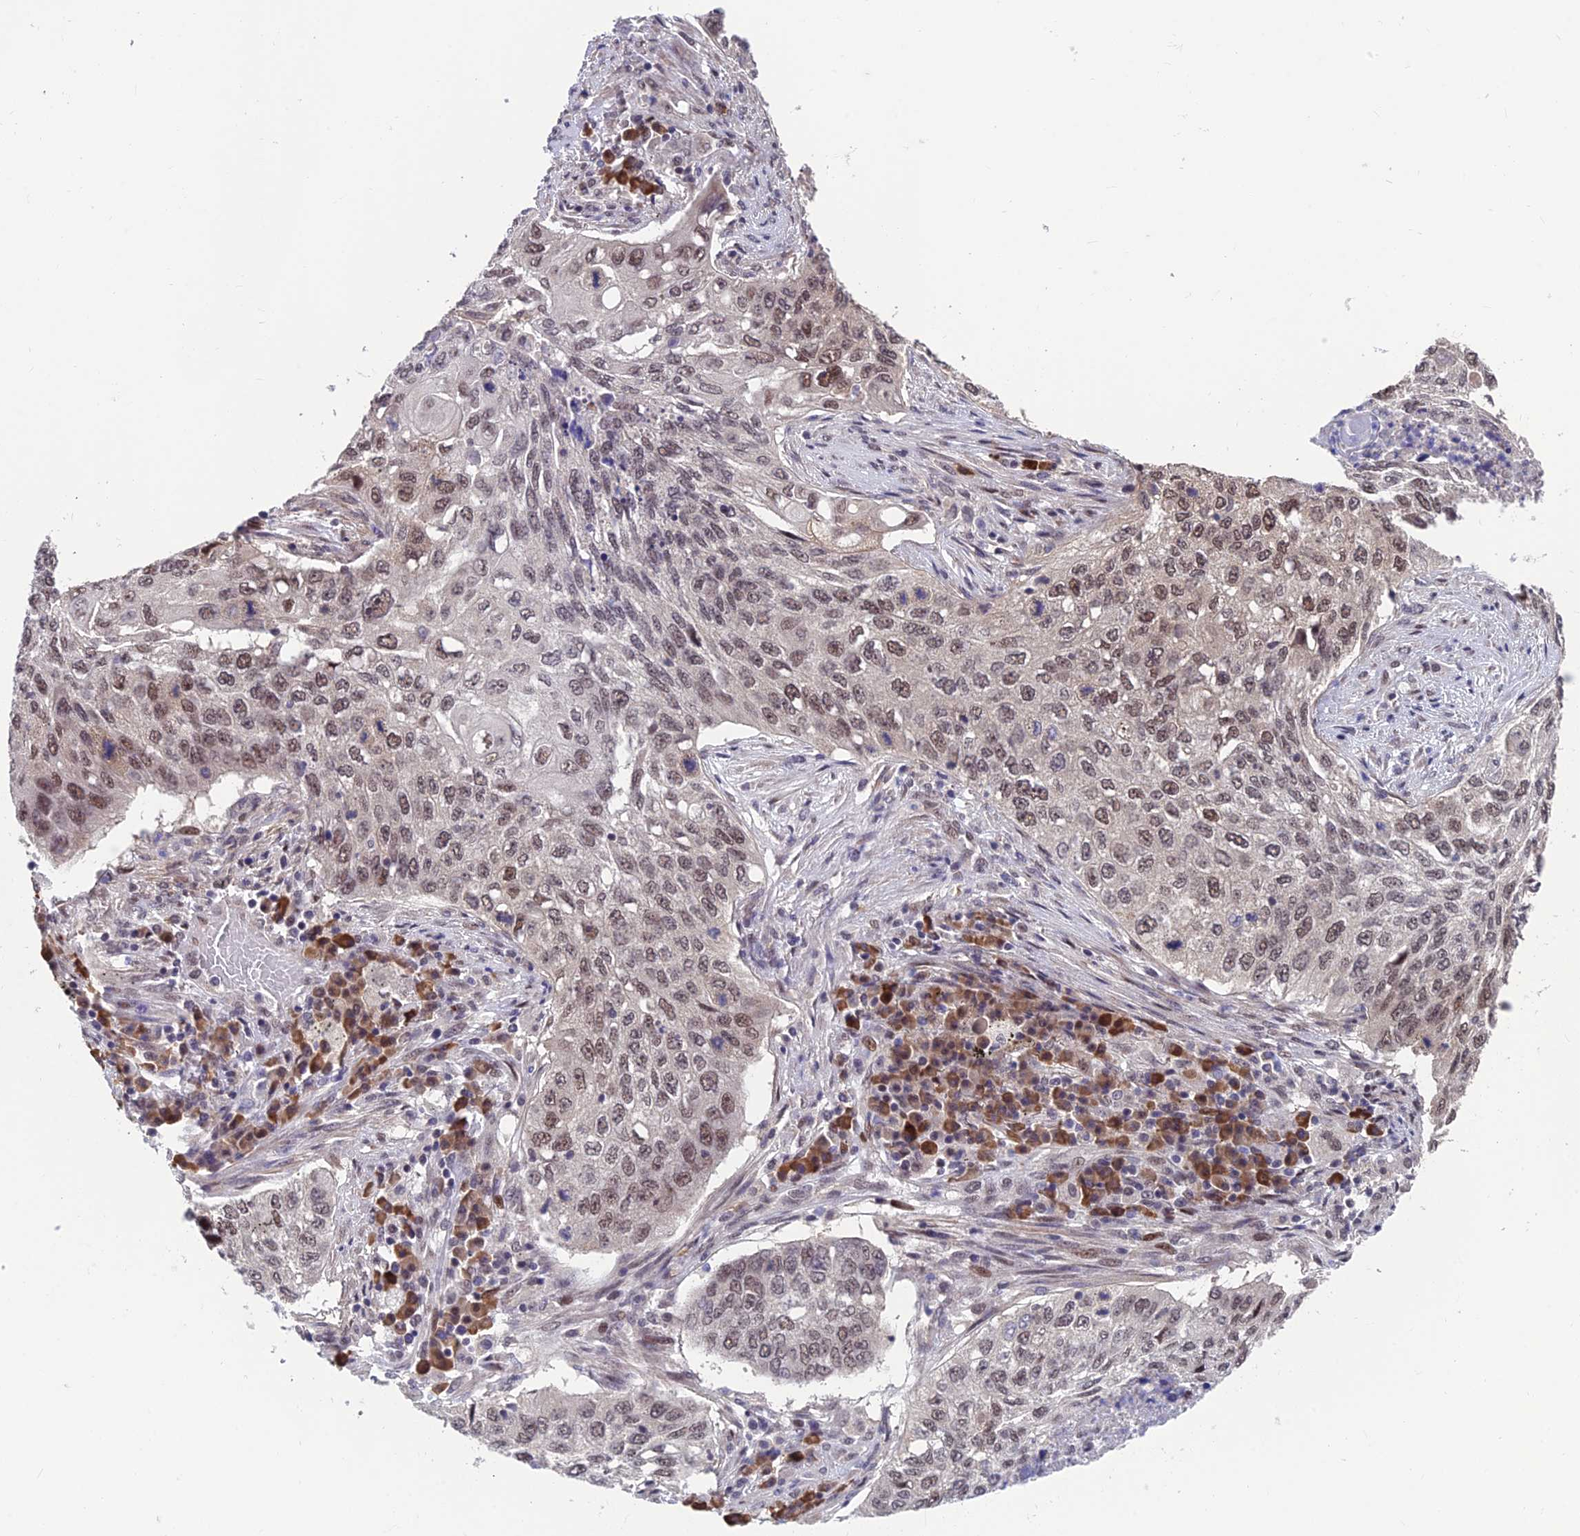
{"staining": {"intensity": "moderate", "quantity": "25%-75%", "location": "nuclear"}, "tissue": "lung cancer", "cell_type": "Tumor cells", "image_type": "cancer", "snomed": [{"axis": "morphology", "description": "Squamous cell carcinoma, NOS"}, {"axis": "topography", "description": "Lung"}], "caption": "Protein expression analysis of squamous cell carcinoma (lung) shows moderate nuclear positivity in approximately 25%-75% of tumor cells. Nuclei are stained in blue.", "gene": "KIAA1191", "patient": {"sex": "female", "age": 63}}